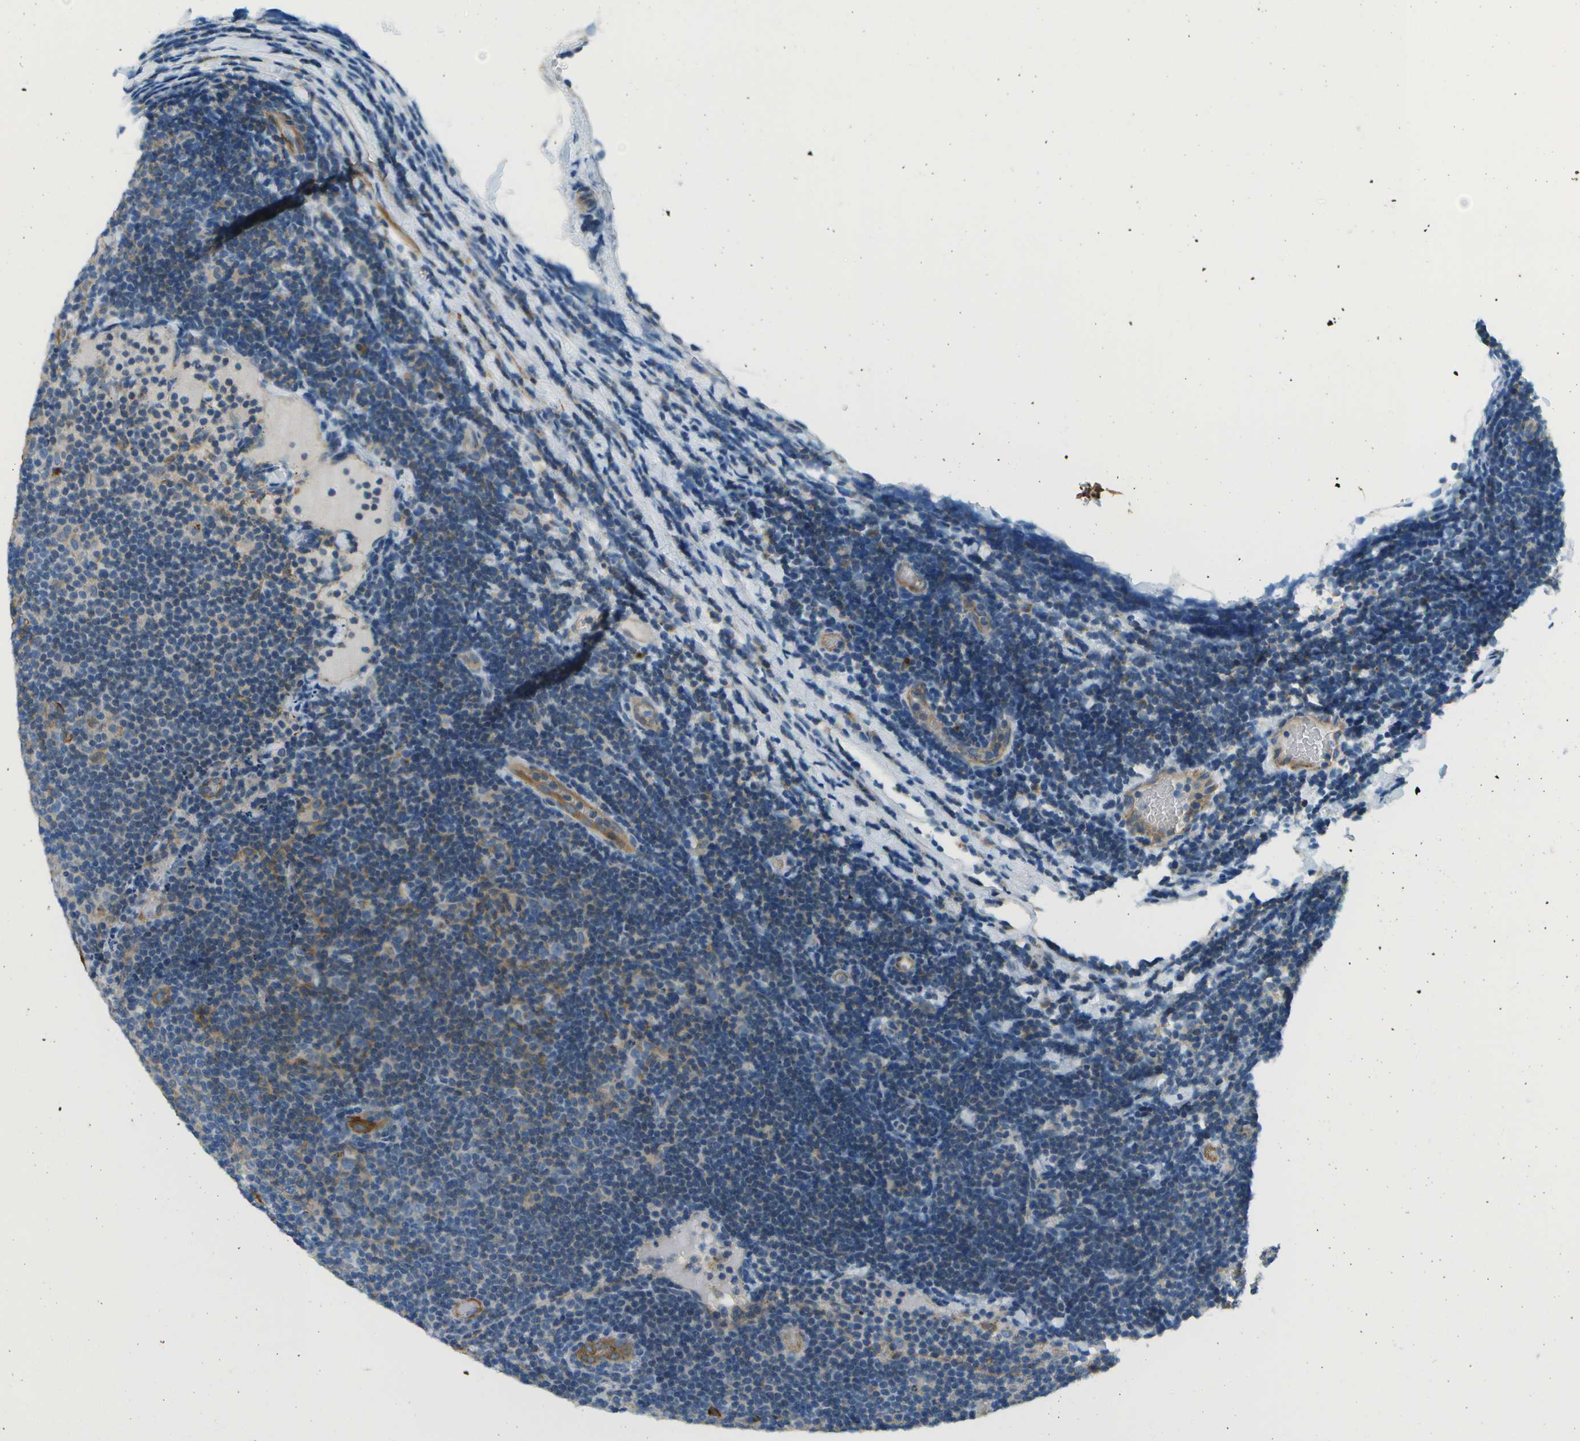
{"staining": {"intensity": "negative", "quantity": "none", "location": "none"}, "tissue": "lymphoma", "cell_type": "Tumor cells", "image_type": "cancer", "snomed": [{"axis": "morphology", "description": "Malignant lymphoma, non-Hodgkin's type, Low grade"}, {"axis": "topography", "description": "Lymph node"}], "caption": "Tumor cells are negative for brown protein staining in lymphoma.", "gene": "MYH11", "patient": {"sex": "male", "age": 83}}